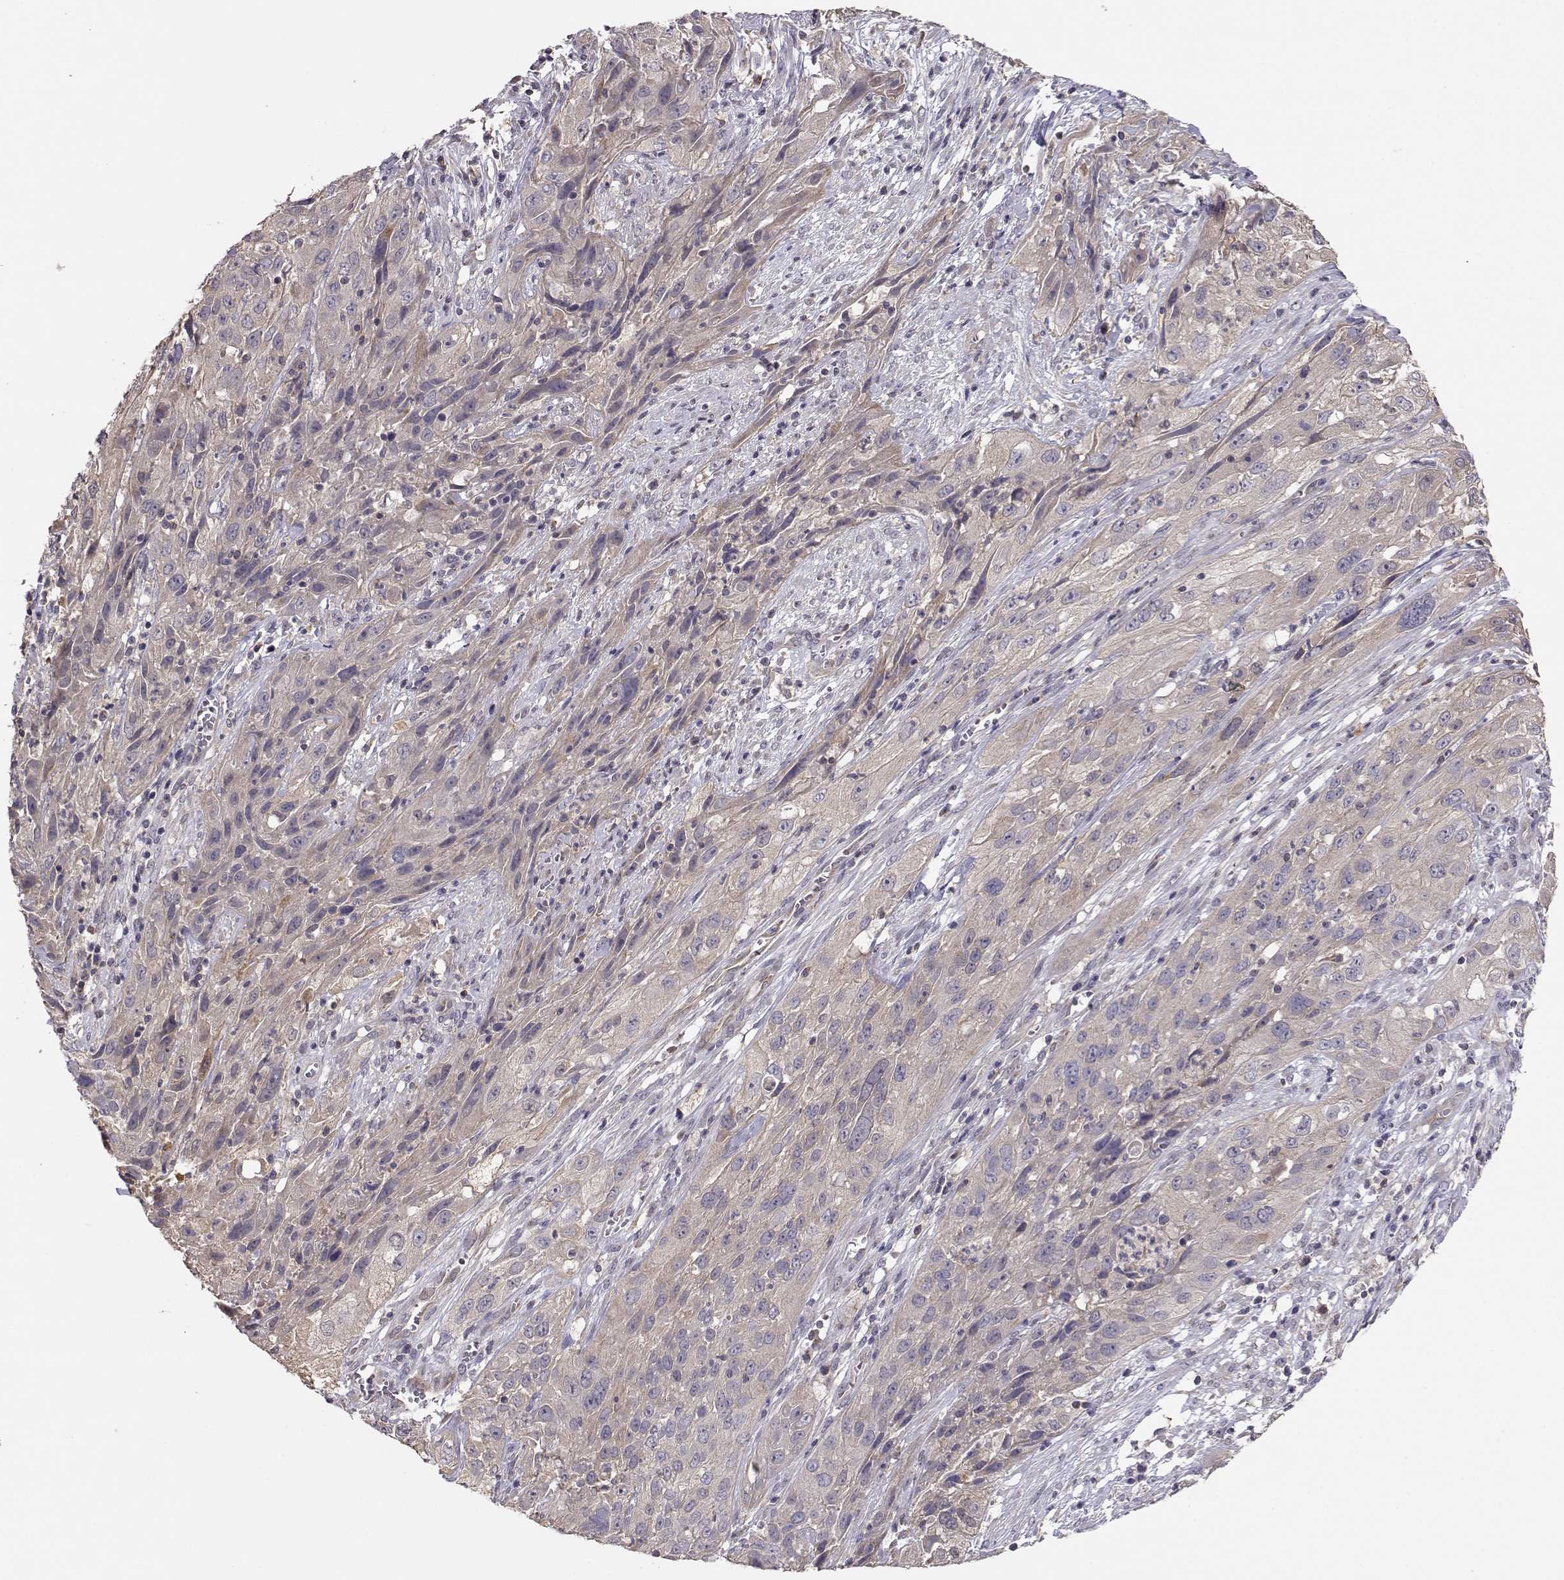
{"staining": {"intensity": "weak", "quantity": ">75%", "location": "cytoplasmic/membranous"}, "tissue": "cervical cancer", "cell_type": "Tumor cells", "image_type": "cancer", "snomed": [{"axis": "morphology", "description": "Squamous cell carcinoma, NOS"}, {"axis": "topography", "description": "Cervix"}], "caption": "Tumor cells show weak cytoplasmic/membranous staining in about >75% of cells in cervical squamous cell carcinoma.", "gene": "NCAM2", "patient": {"sex": "female", "age": 32}}